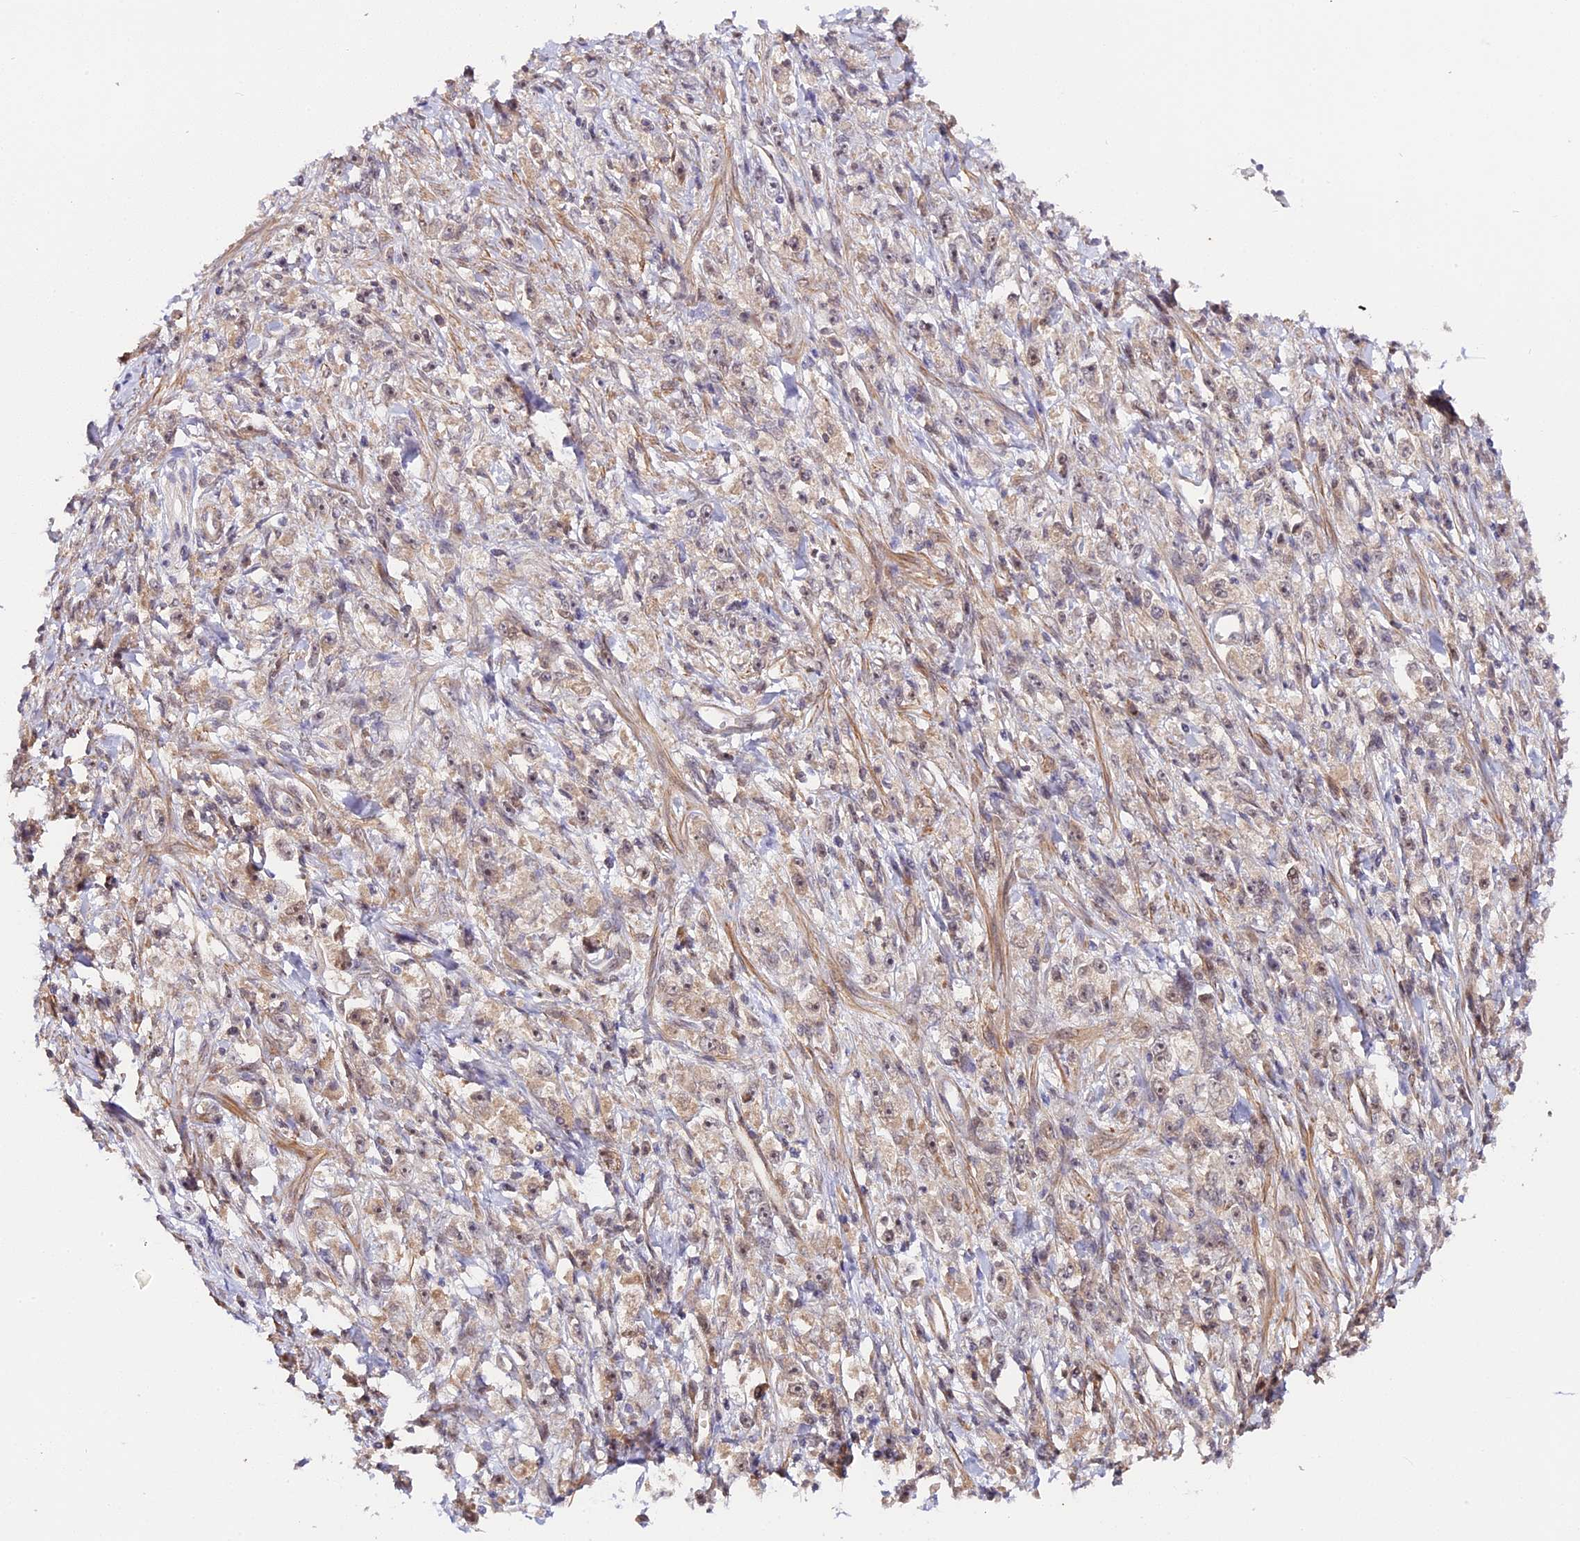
{"staining": {"intensity": "moderate", "quantity": "<25%", "location": "nuclear"}, "tissue": "stomach cancer", "cell_type": "Tumor cells", "image_type": "cancer", "snomed": [{"axis": "morphology", "description": "Adenocarcinoma, NOS"}, {"axis": "topography", "description": "Stomach"}], "caption": "Moderate nuclear positivity is identified in approximately <25% of tumor cells in stomach adenocarcinoma.", "gene": "IMPACT", "patient": {"sex": "female", "age": 59}}